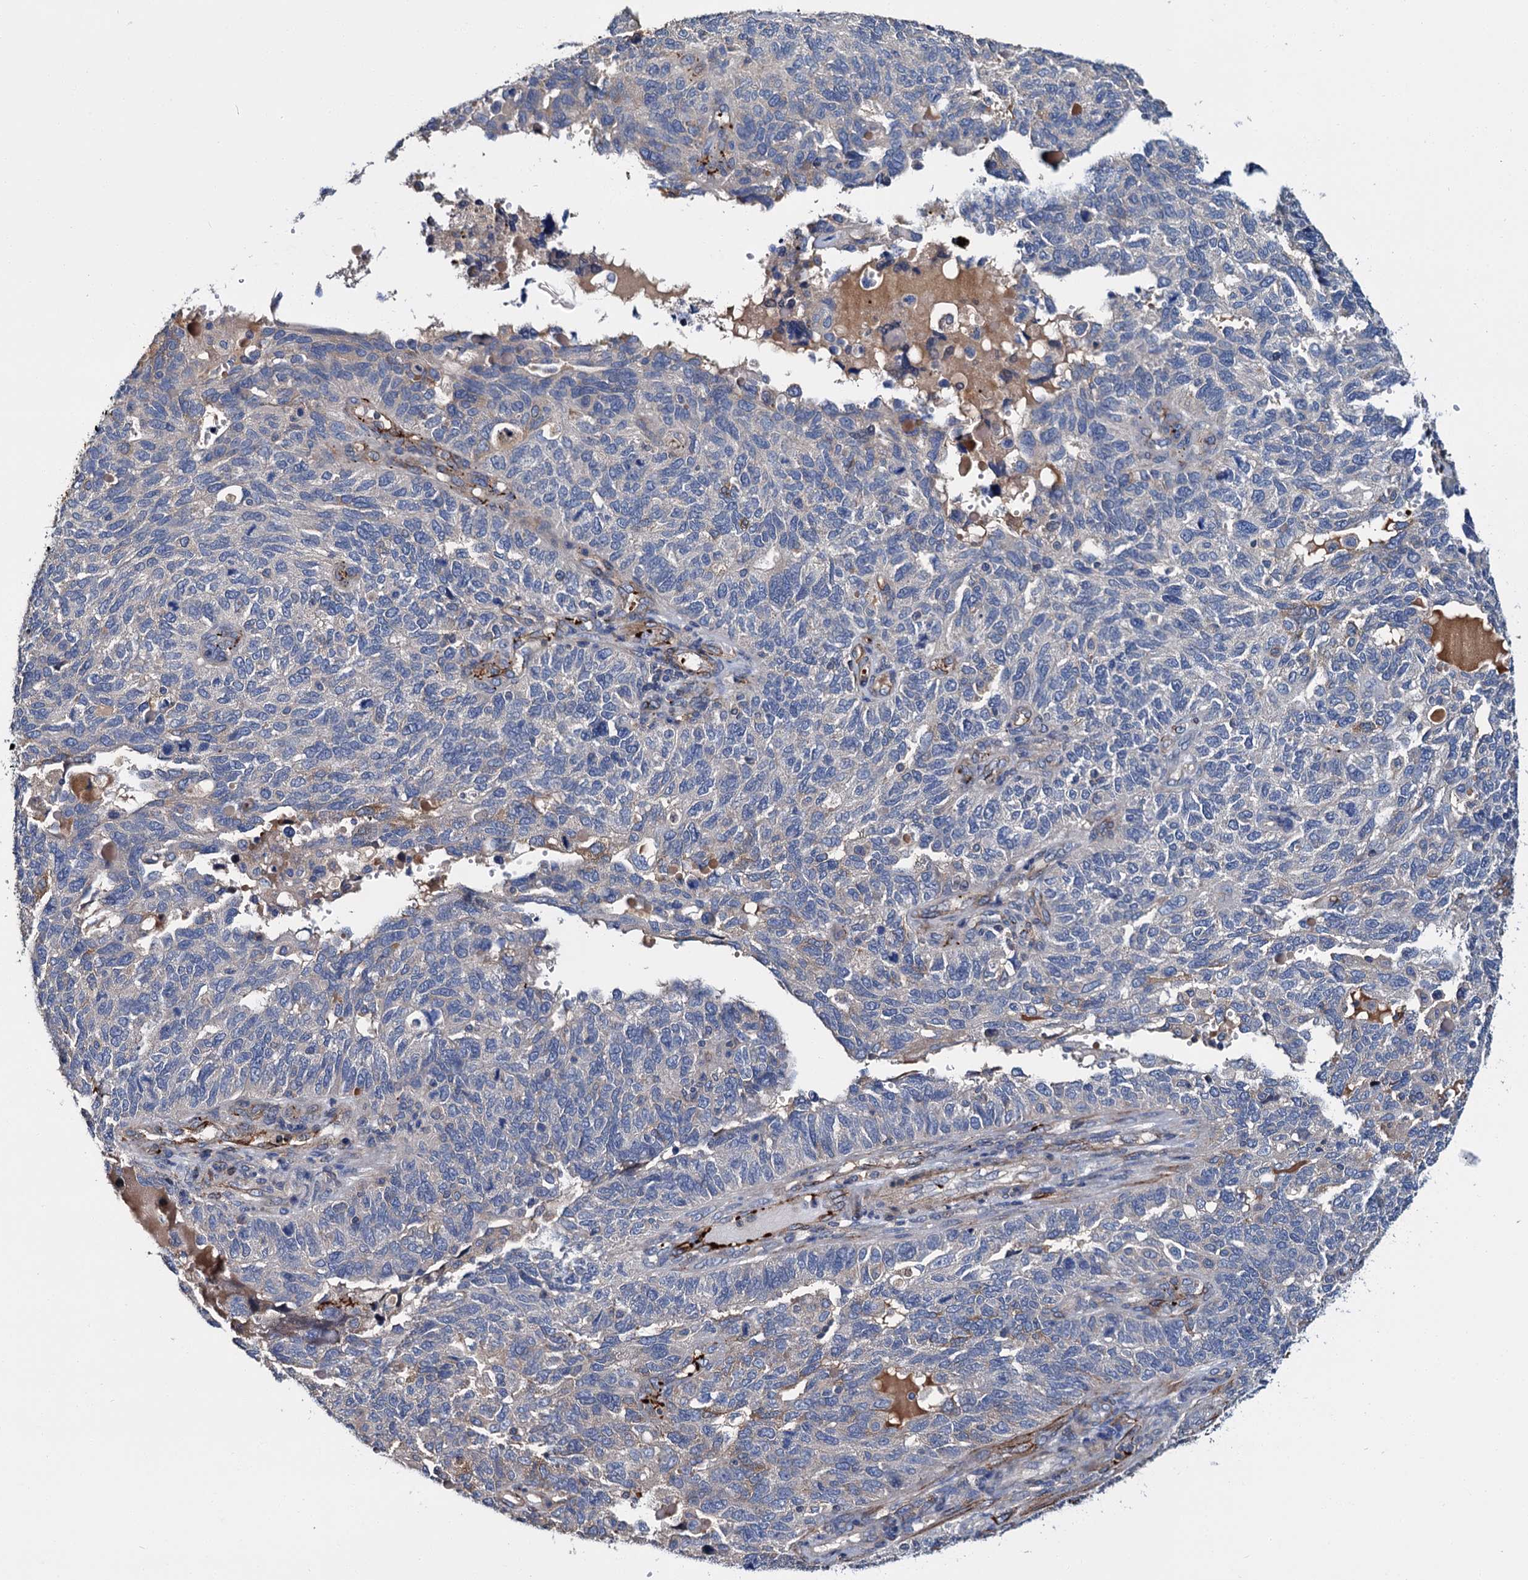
{"staining": {"intensity": "negative", "quantity": "none", "location": "none"}, "tissue": "endometrial cancer", "cell_type": "Tumor cells", "image_type": "cancer", "snomed": [{"axis": "morphology", "description": "Adenocarcinoma, NOS"}, {"axis": "topography", "description": "Endometrium"}], "caption": "Tumor cells show no significant protein positivity in adenocarcinoma (endometrial).", "gene": "CACNA1C", "patient": {"sex": "female", "age": 66}}